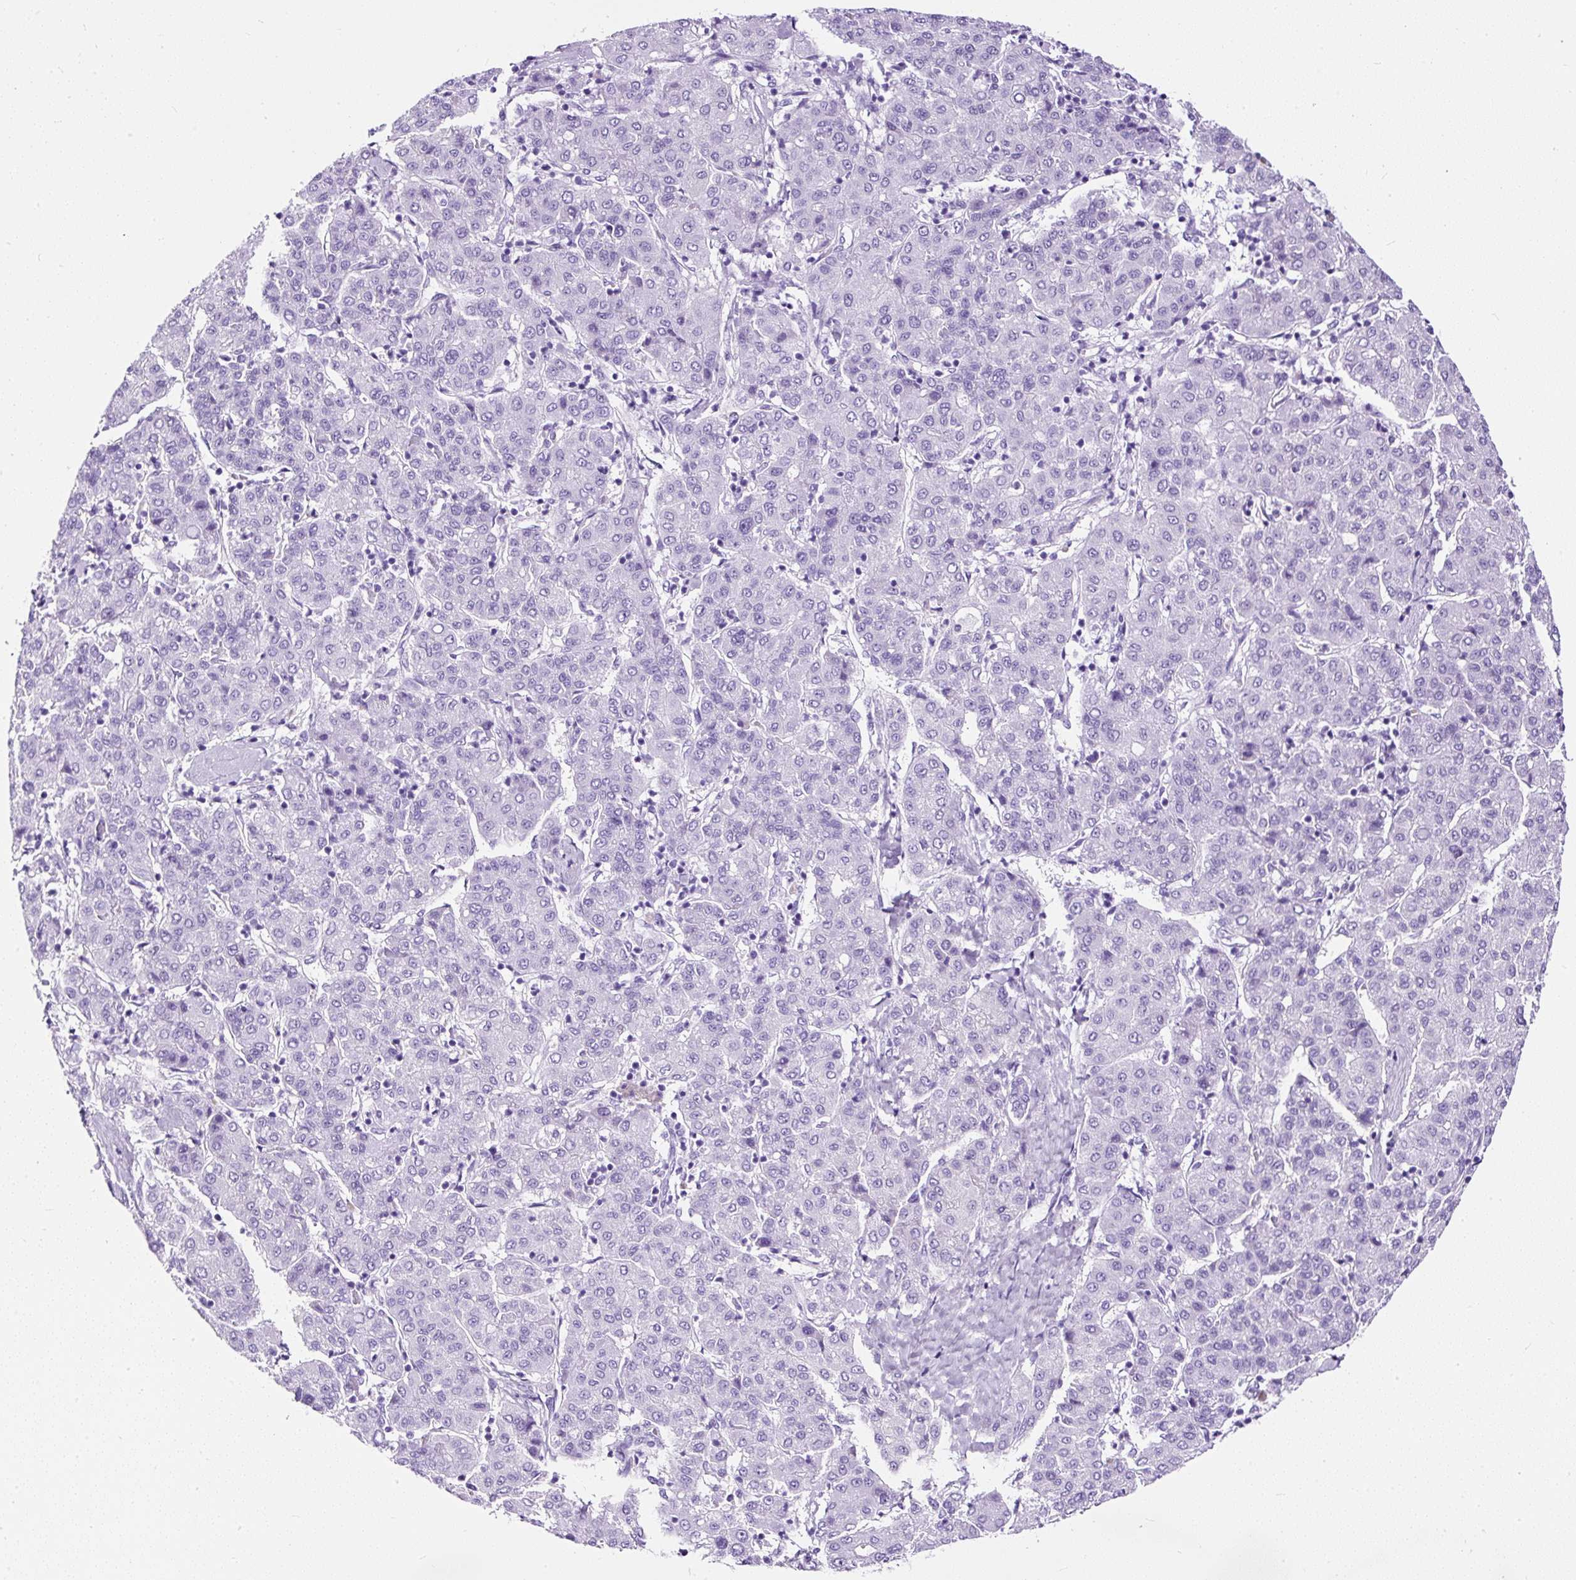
{"staining": {"intensity": "negative", "quantity": "none", "location": "none"}, "tissue": "liver cancer", "cell_type": "Tumor cells", "image_type": "cancer", "snomed": [{"axis": "morphology", "description": "Carcinoma, Hepatocellular, NOS"}, {"axis": "topography", "description": "Liver"}], "caption": "IHC of liver cancer (hepatocellular carcinoma) exhibits no staining in tumor cells. (DAB (3,3'-diaminobenzidine) immunohistochemistry (IHC) visualized using brightfield microscopy, high magnification).", "gene": "NTS", "patient": {"sex": "male", "age": 65}}